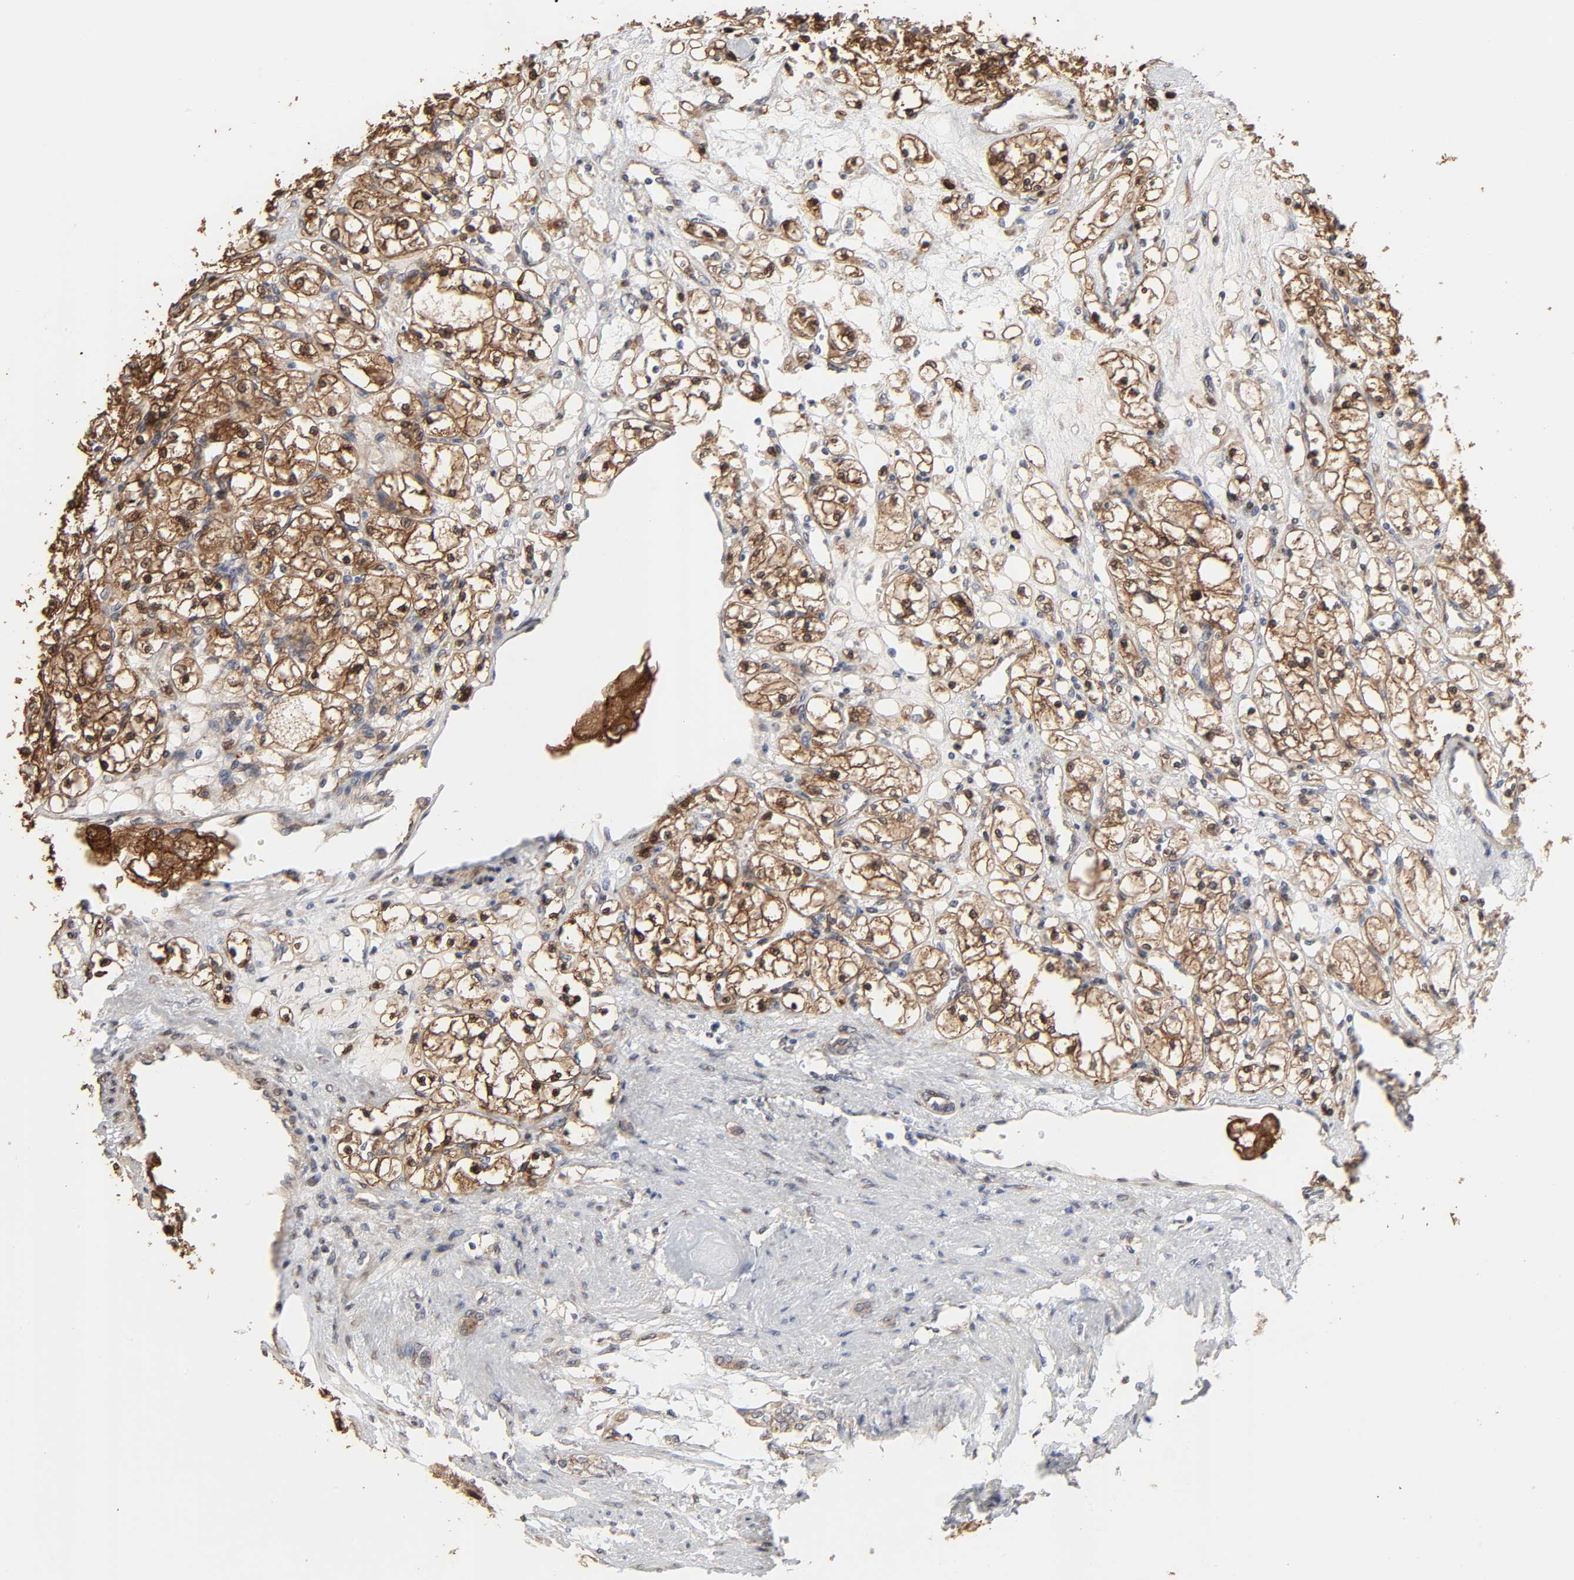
{"staining": {"intensity": "moderate", "quantity": ">75%", "location": "cytoplasmic/membranous,nuclear"}, "tissue": "renal cancer", "cell_type": "Tumor cells", "image_type": "cancer", "snomed": [{"axis": "morphology", "description": "Adenocarcinoma, NOS"}, {"axis": "topography", "description": "Kidney"}], "caption": "Adenocarcinoma (renal) stained with DAB IHC displays medium levels of moderate cytoplasmic/membranous and nuclear staining in about >75% of tumor cells.", "gene": "NDRG2", "patient": {"sex": "female", "age": 83}}